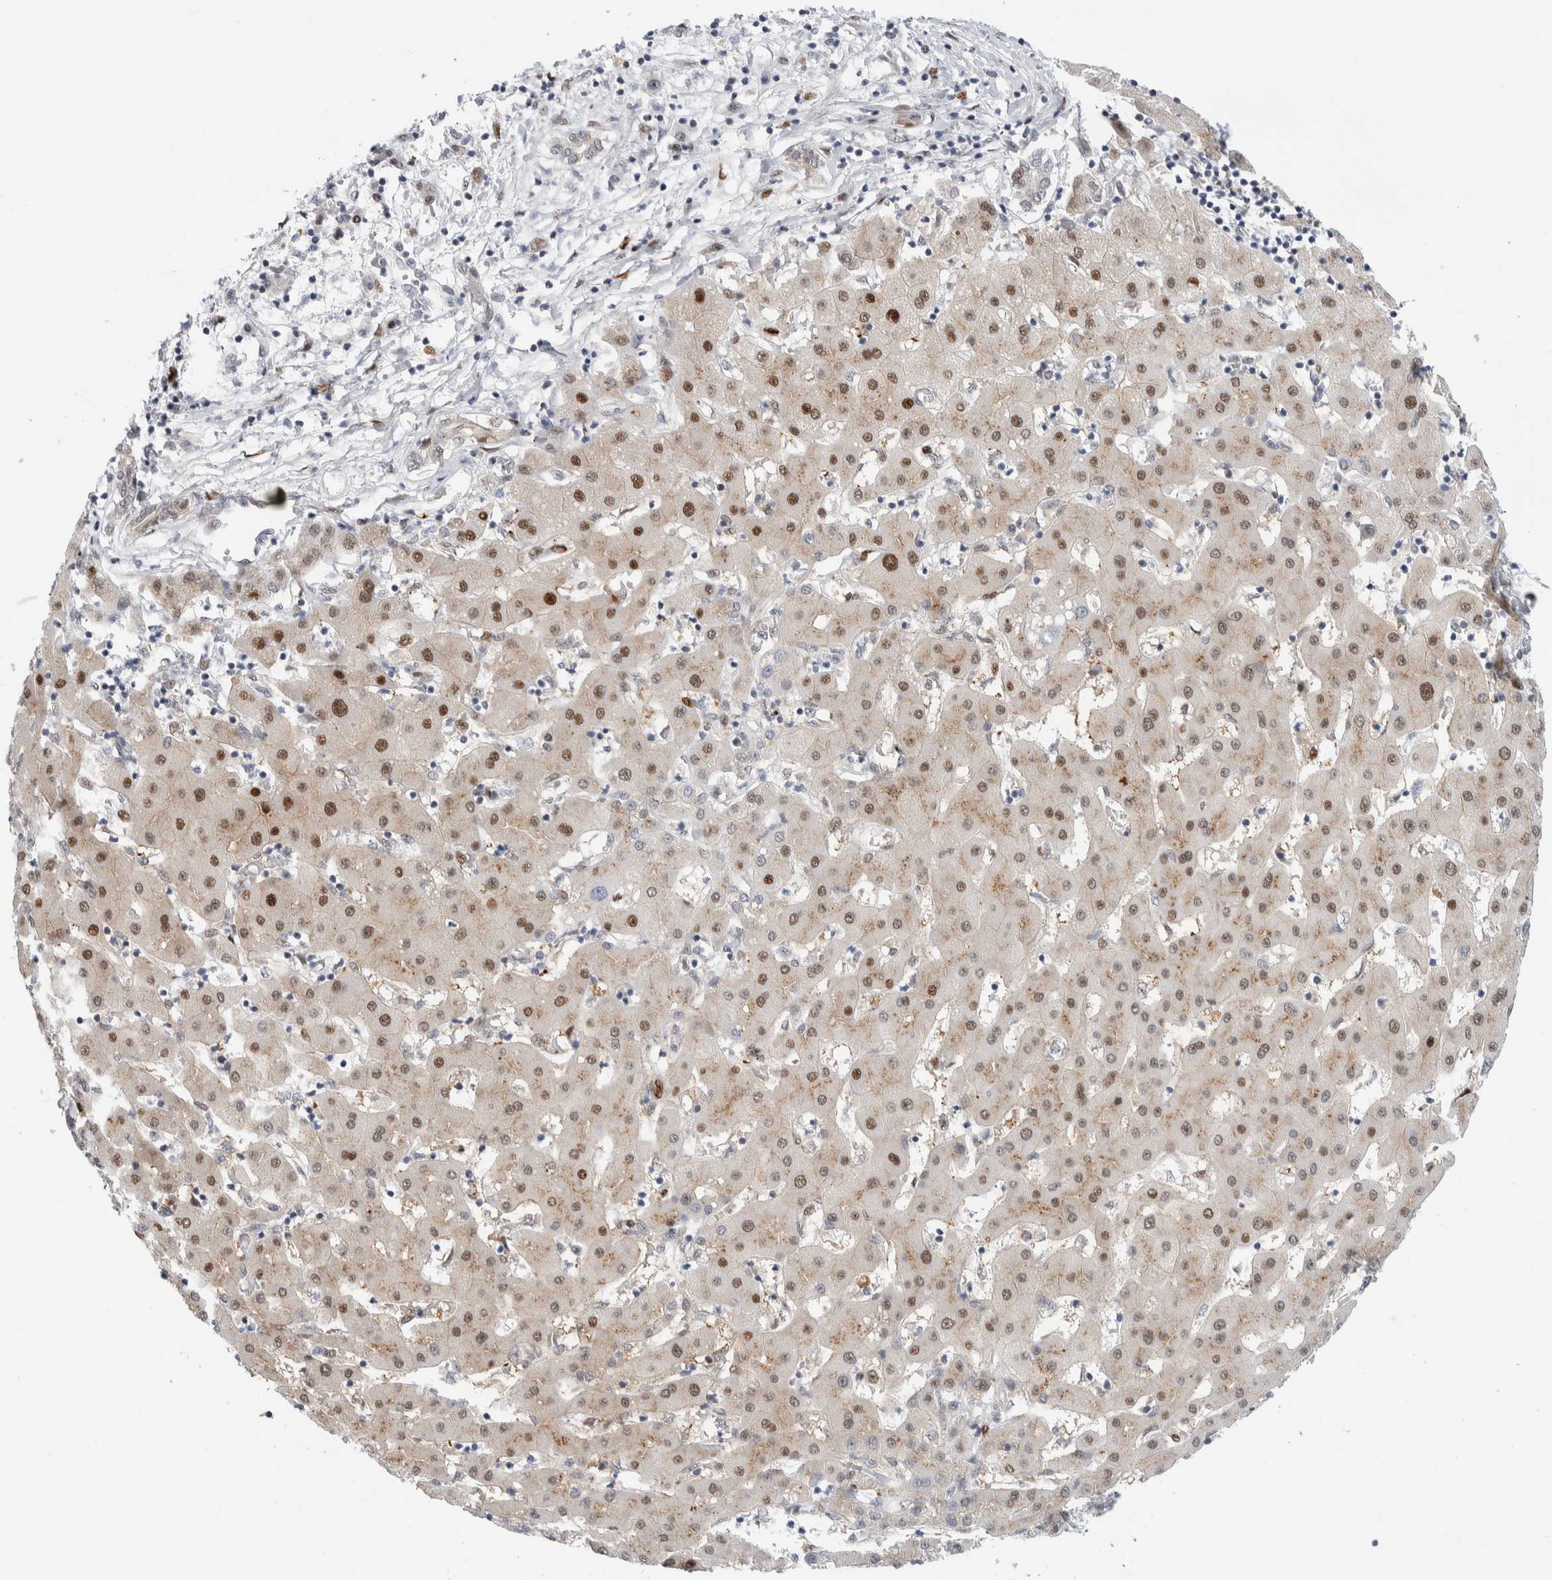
{"staining": {"intensity": "moderate", "quantity": ">75%", "location": "nuclear"}, "tissue": "liver cancer", "cell_type": "Tumor cells", "image_type": "cancer", "snomed": [{"axis": "morphology", "description": "Carcinoma, Hepatocellular, NOS"}, {"axis": "topography", "description": "Liver"}], "caption": "Human liver hepatocellular carcinoma stained for a protein (brown) exhibits moderate nuclear positive staining in about >75% of tumor cells.", "gene": "NCR3LG1", "patient": {"sex": "male", "age": 65}}